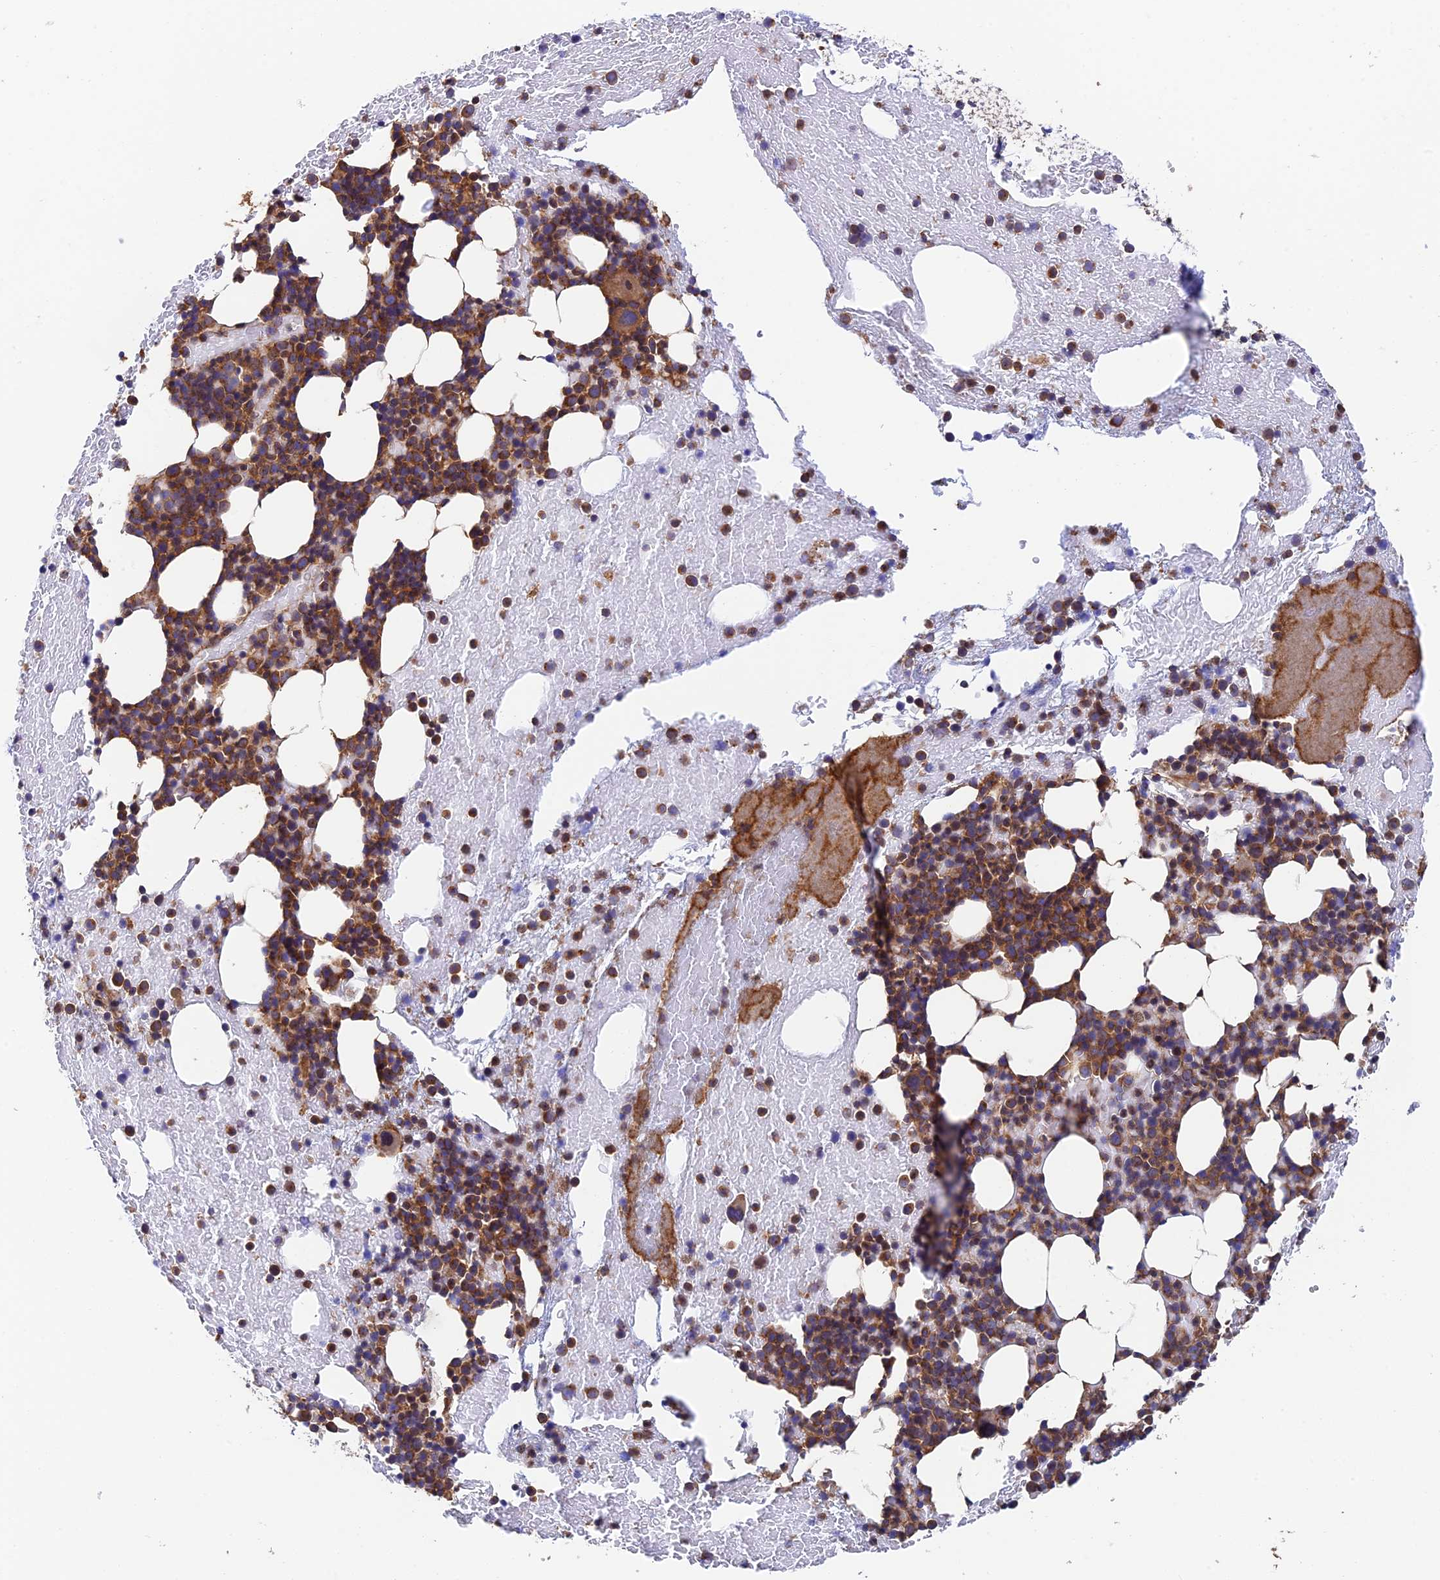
{"staining": {"intensity": "moderate", "quantity": ">75%", "location": "cytoplasmic/membranous"}, "tissue": "bone marrow", "cell_type": "Hematopoietic cells", "image_type": "normal", "snomed": [{"axis": "morphology", "description": "Normal tissue, NOS"}, {"axis": "topography", "description": "Bone marrow"}], "caption": "Human bone marrow stained for a protein (brown) reveals moderate cytoplasmic/membranous positive staining in approximately >75% of hematopoietic cells.", "gene": "DCTN2", "patient": {"sex": "male", "age": 57}}